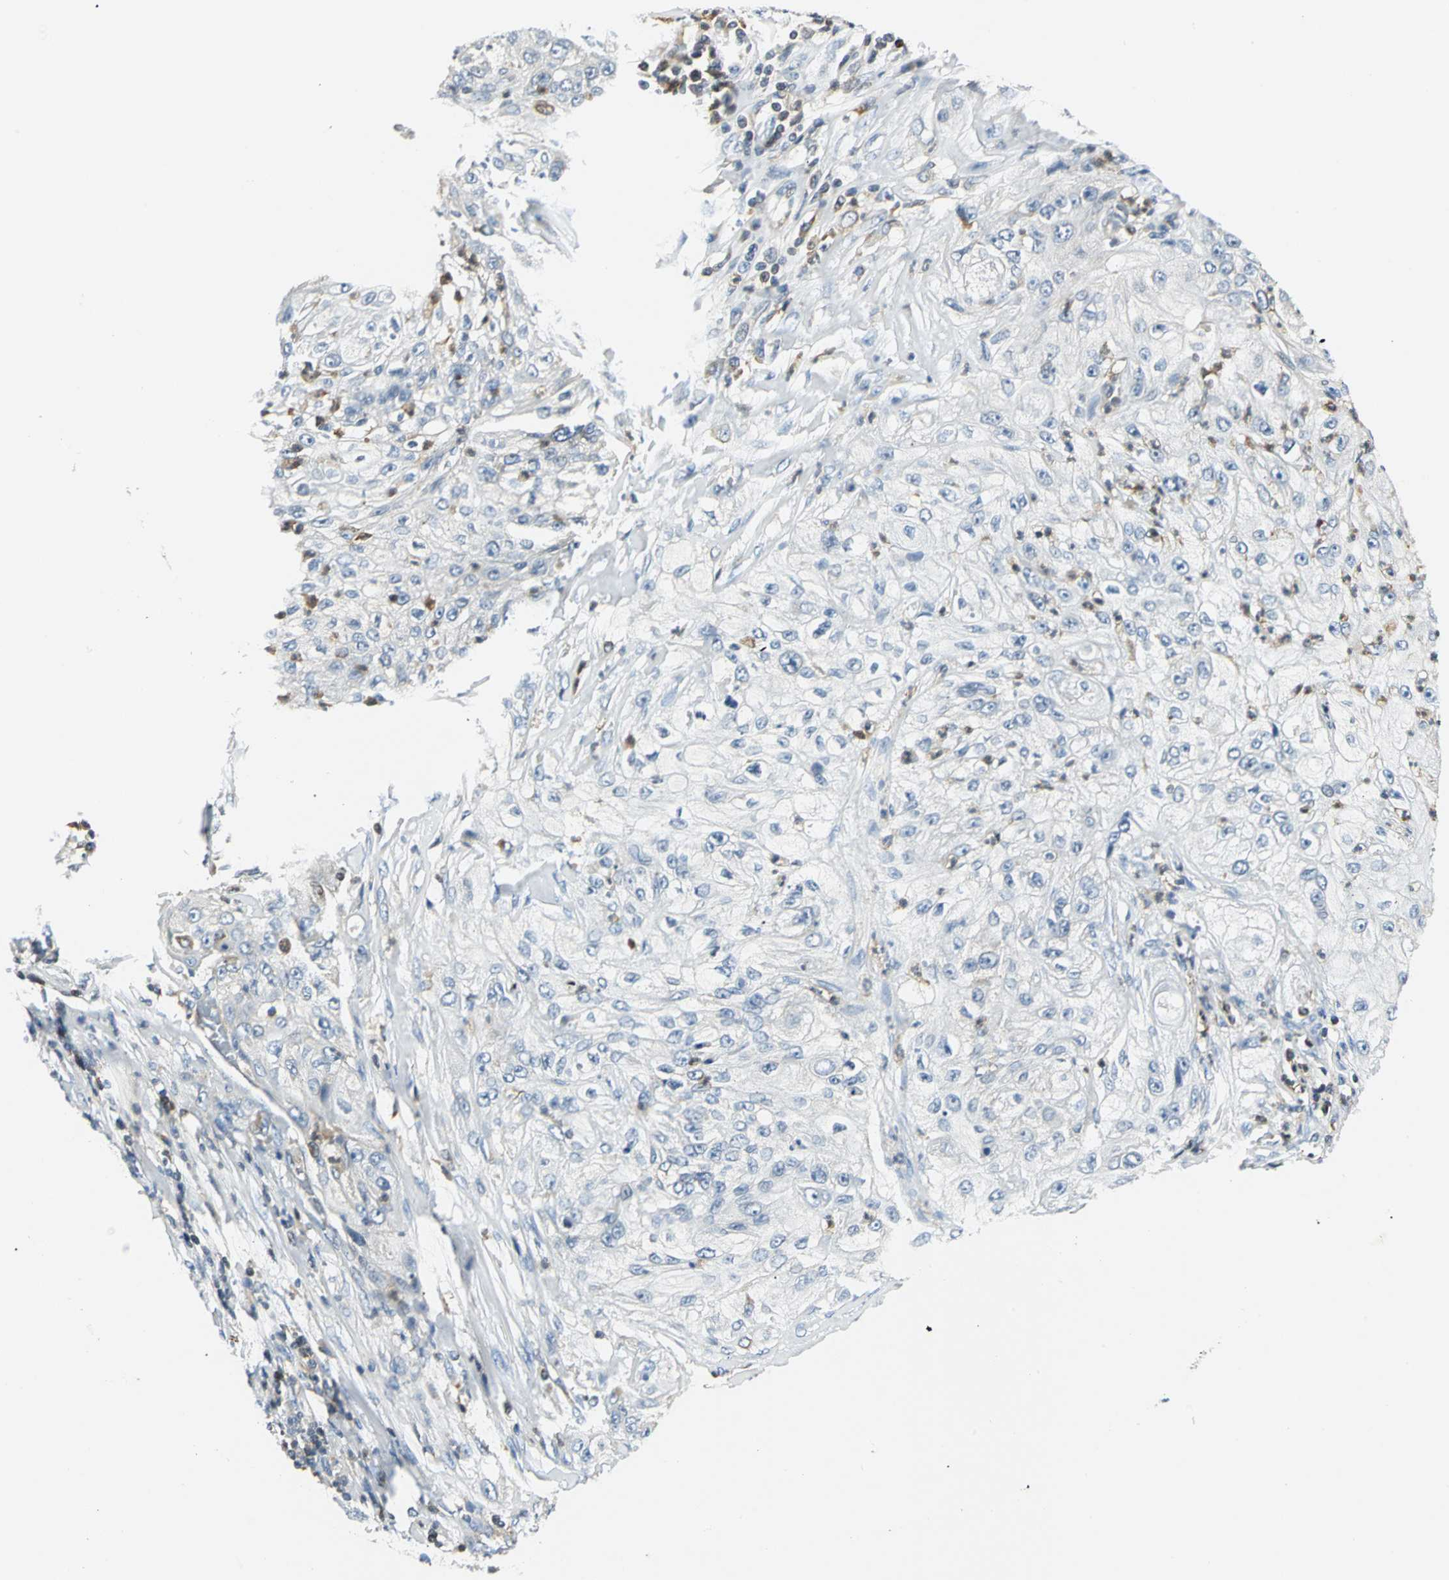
{"staining": {"intensity": "negative", "quantity": "none", "location": "none"}, "tissue": "lung cancer", "cell_type": "Tumor cells", "image_type": "cancer", "snomed": [{"axis": "morphology", "description": "Inflammation, NOS"}, {"axis": "morphology", "description": "Squamous cell carcinoma, NOS"}, {"axis": "topography", "description": "Lymph node"}, {"axis": "topography", "description": "Soft tissue"}, {"axis": "topography", "description": "Lung"}], "caption": "A micrograph of human squamous cell carcinoma (lung) is negative for staining in tumor cells.", "gene": "USP40", "patient": {"sex": "male", "age": 66}}